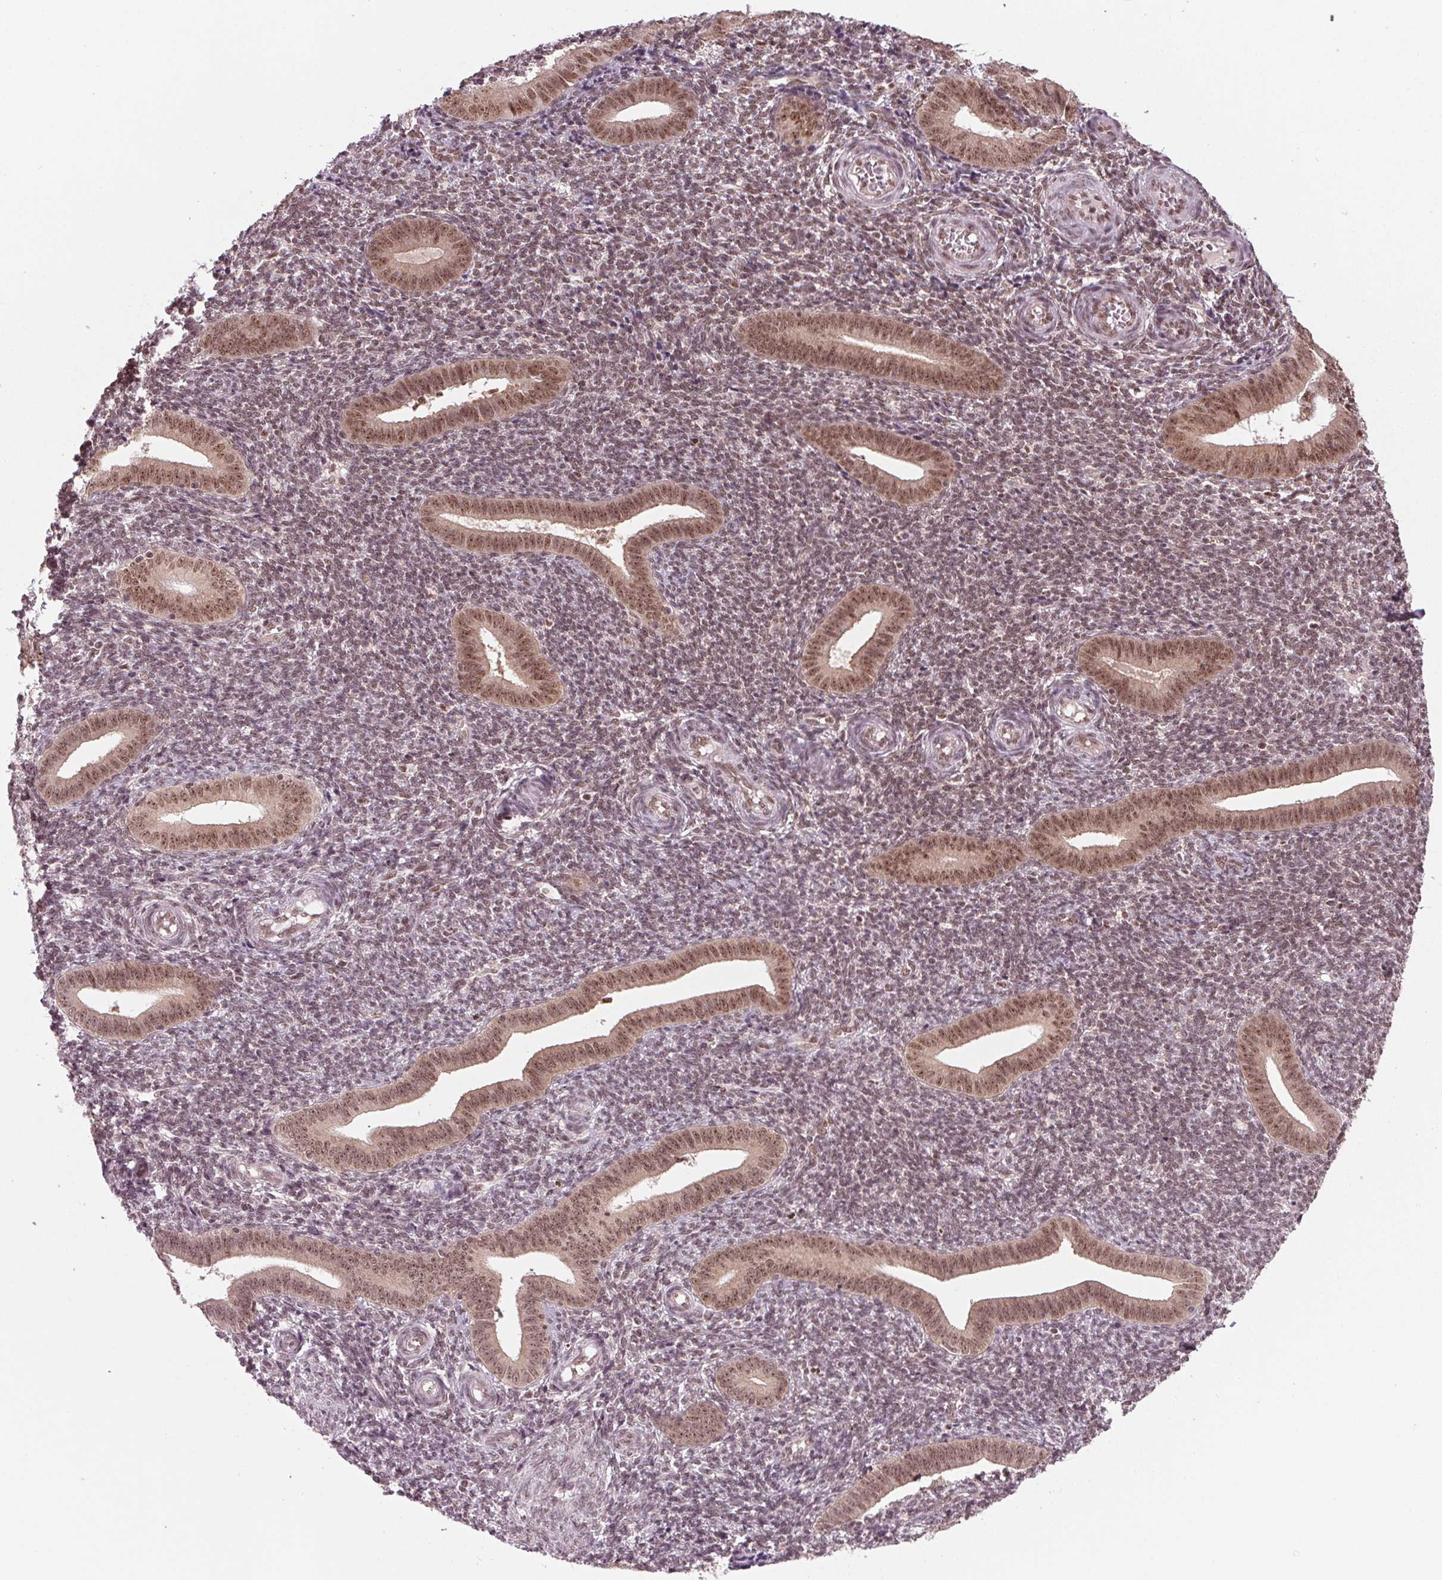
{"staining": {"intensity": "weak", "quantity": "25%-75%", "location": "nuclear"}, "tissue": "endometrium", "cell_type": "Cells in endometrial stroma", "image_type": "normal", "snomed": [{"axis": "morphology", "description": "Normal tissue, NOS"}, {"axis": "topography", "description": "Endometrium"}], "caption": "Unremarkable endometrium demonstrates weak nuclear positivity in about 25%-75% of cells in endometrial stroma.", "gene": "DDX41", "patient": {"sex": "female", "age": 25}}